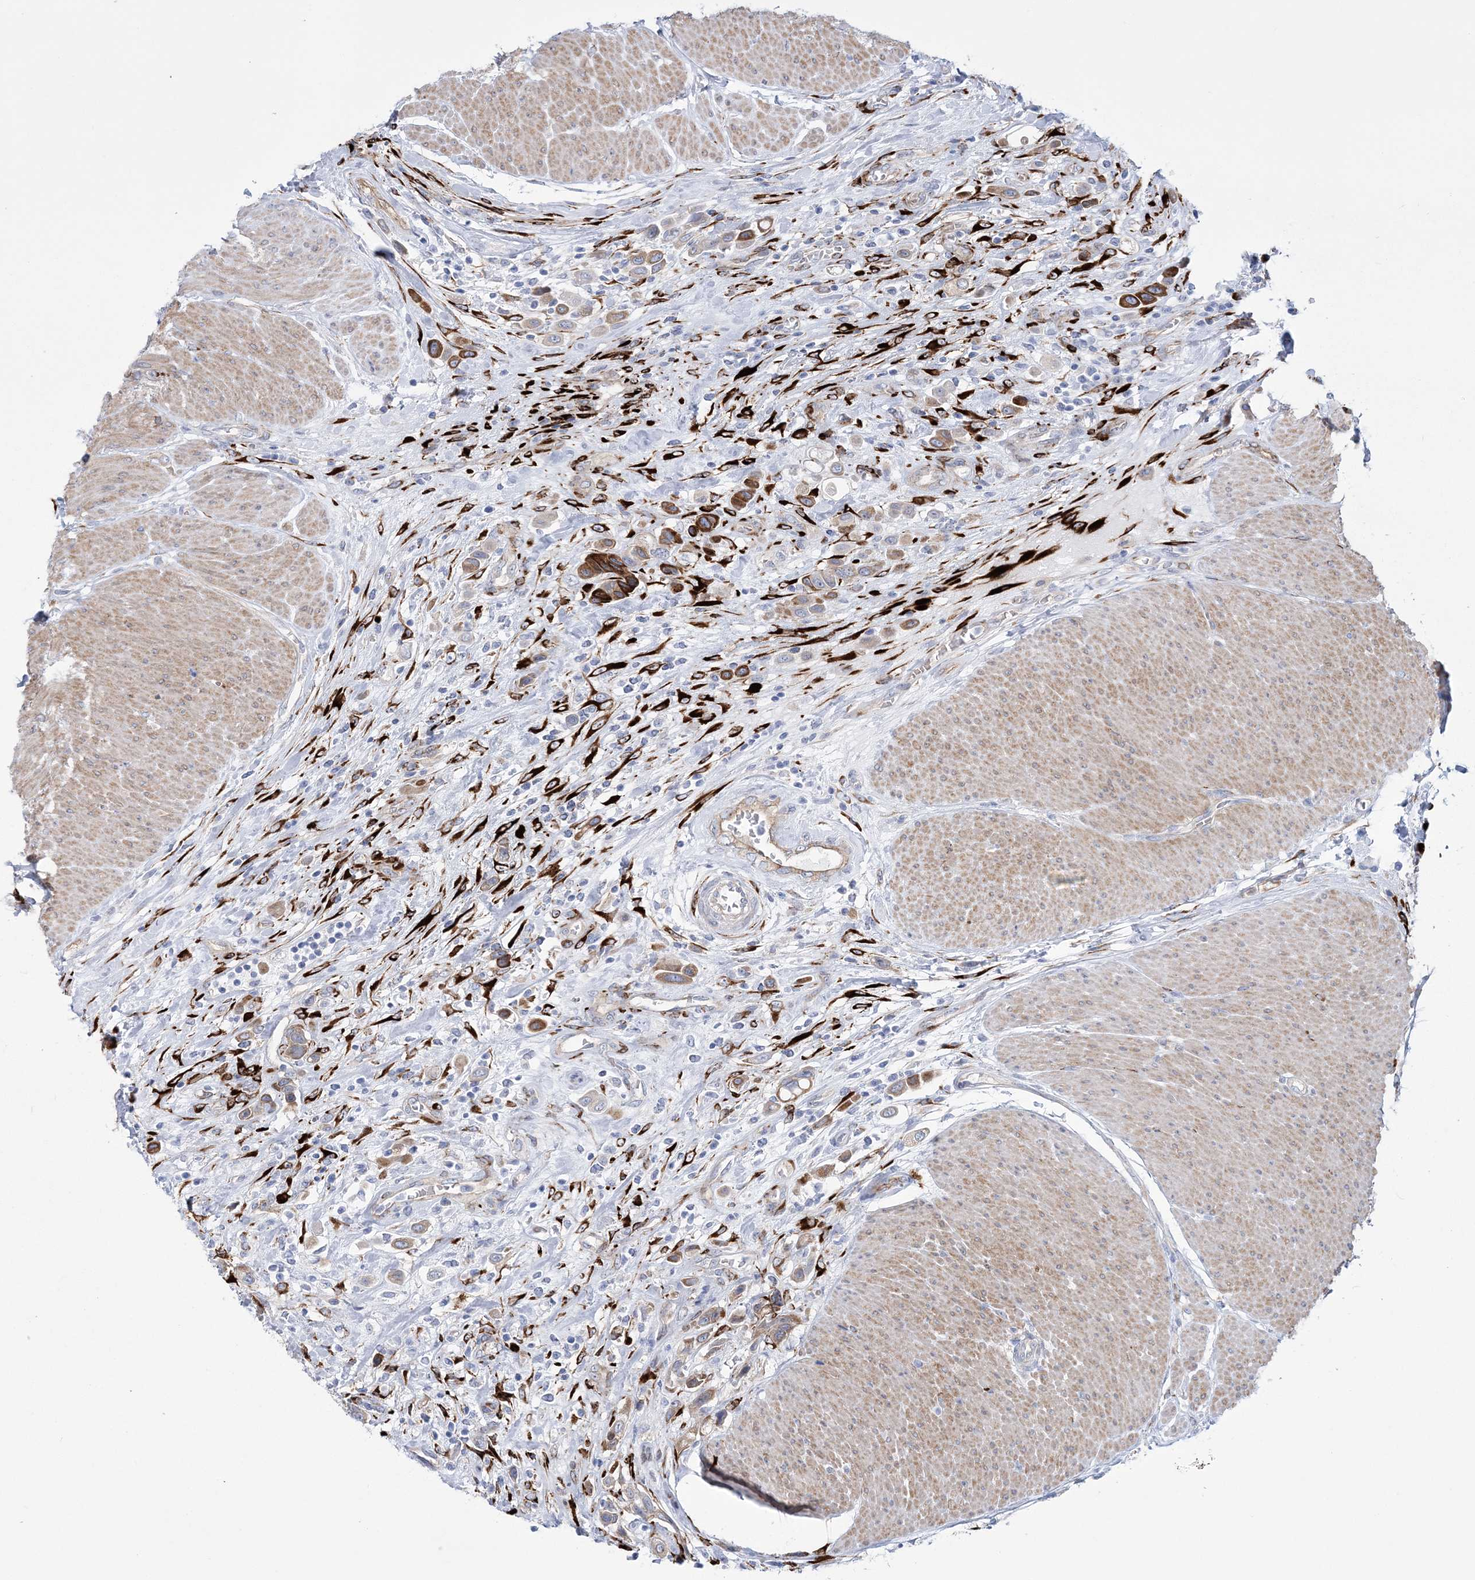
{"staining": {"intensity": "moderate", "quantity": "25%-75%", "location": "cytoplasmic/membranous"}, "tissue": "urothelial cancer", "cell_type": "Tumor cells", "image_type": "cancer", "snomed": [{"axis": "morphology", "description": "Urothelial carcinoma, High grade"}, {"axis": "topography", "description": "Urinary bladder"}], "caption": "Brown immunohistochemical staining in urothelial cancer exhibits moderate cytoplasmic/membranous expression in approximately 25%-75% of tumor cells. The protein is stained brown, and the nuclei are stained in blue (DAB (3,3'-diaminobenzidine) IHC with brightfield microscopy, high magnification).", "gene": "RAB11FIP5", "patient": {"sex": "male", "age": 50}}